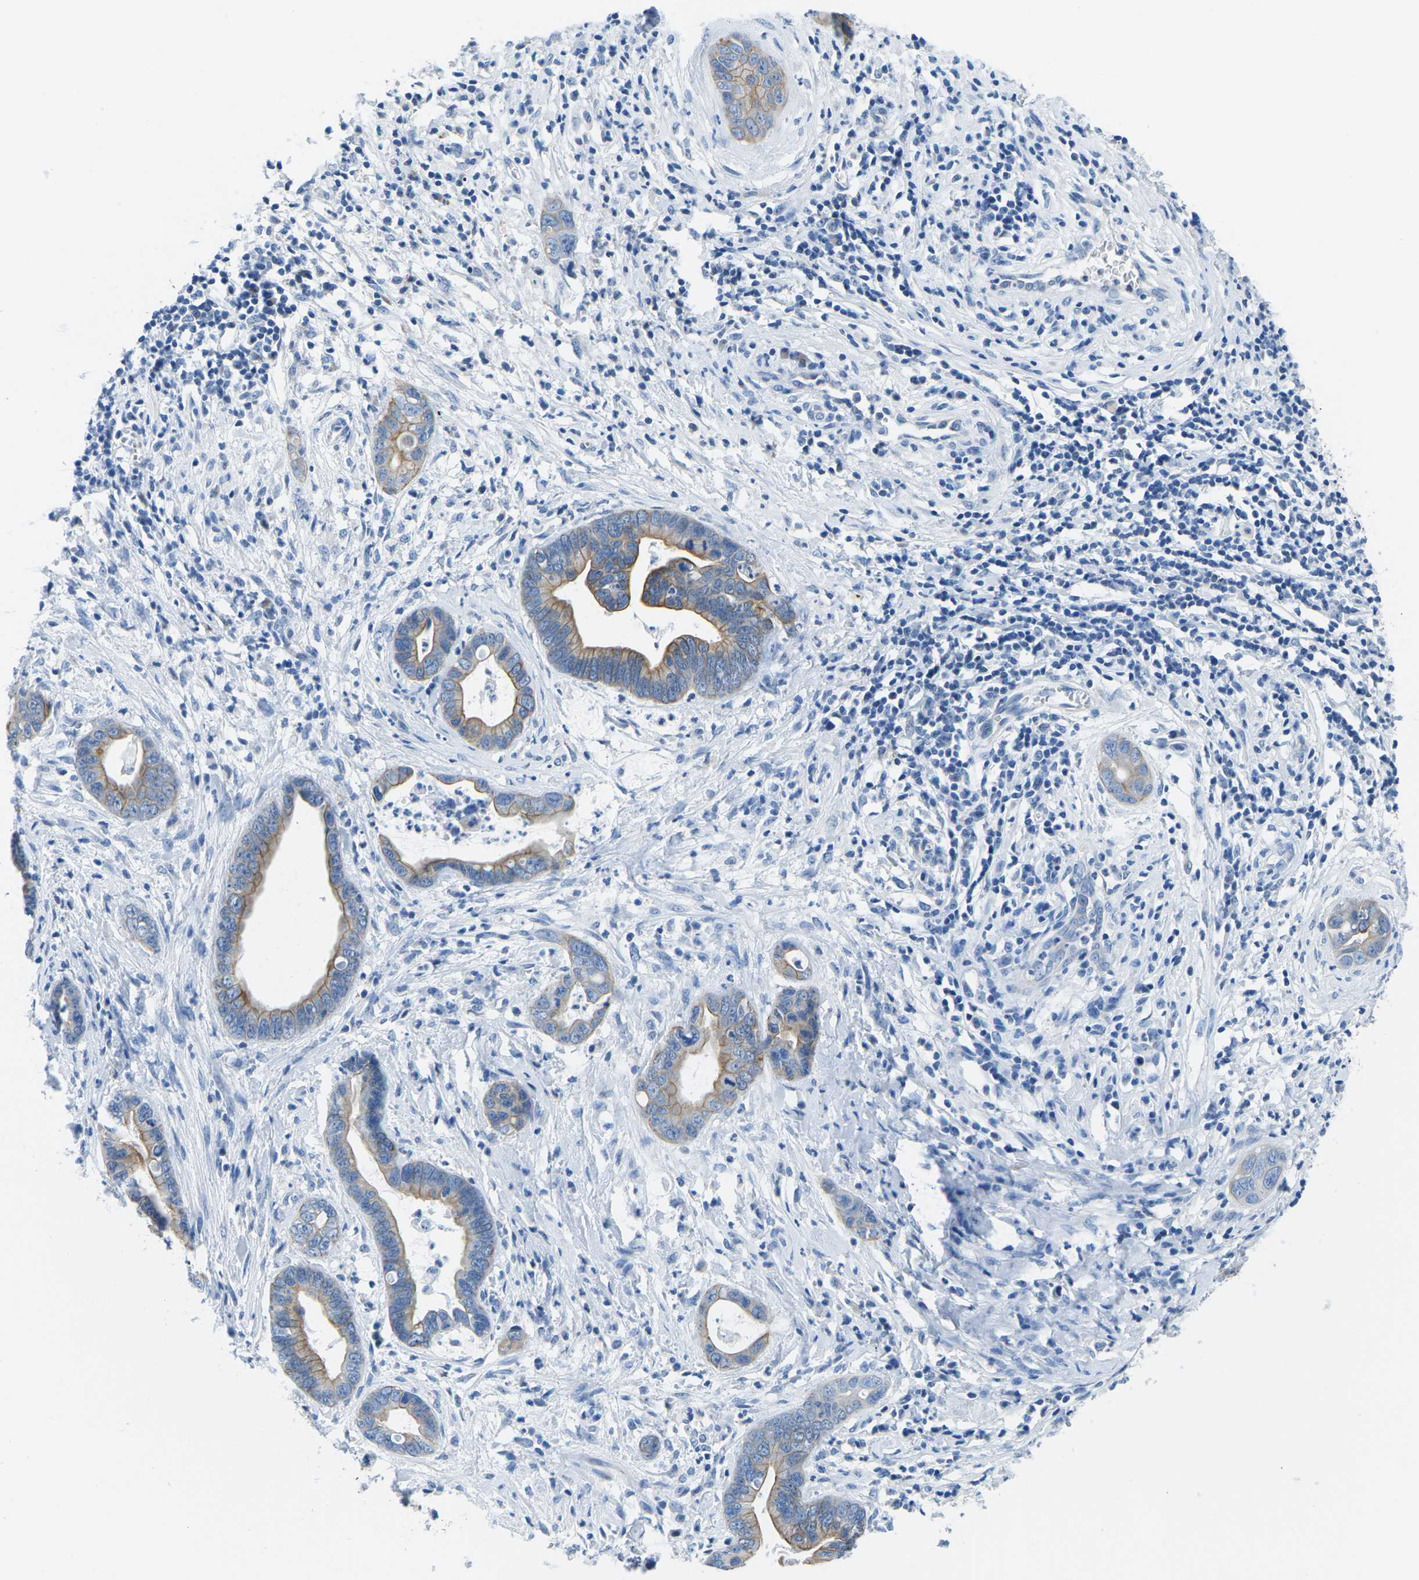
{"staining": {"intensity": "moderate", "quantity": "25%-75%", "location": "cytoplasmic/membranous"}, "tissue": "cervical cancer", "cell_type": "Tumor cells", "image_type": "cancer", "snomed": [{"axis": "morphology", "description": "Adenocarcinoma, NOS"}, {"axis": "topography", "description": "Cervix"}], "caption": "Cervical cancer (adenocarcinoma) stained with immunohistochemistry (IHC) displays moderate cytoplasmic/membranous expression in approximately 25%-75% of tumor cells. Using DAB (3,3'-diaminobenzidine) (brown) and hematoxylin (blue) stains, captured at high magnification using brightfield microscopy.", "gene": "TM6SF1", "patient": {"sex": "female", "age": 44}}